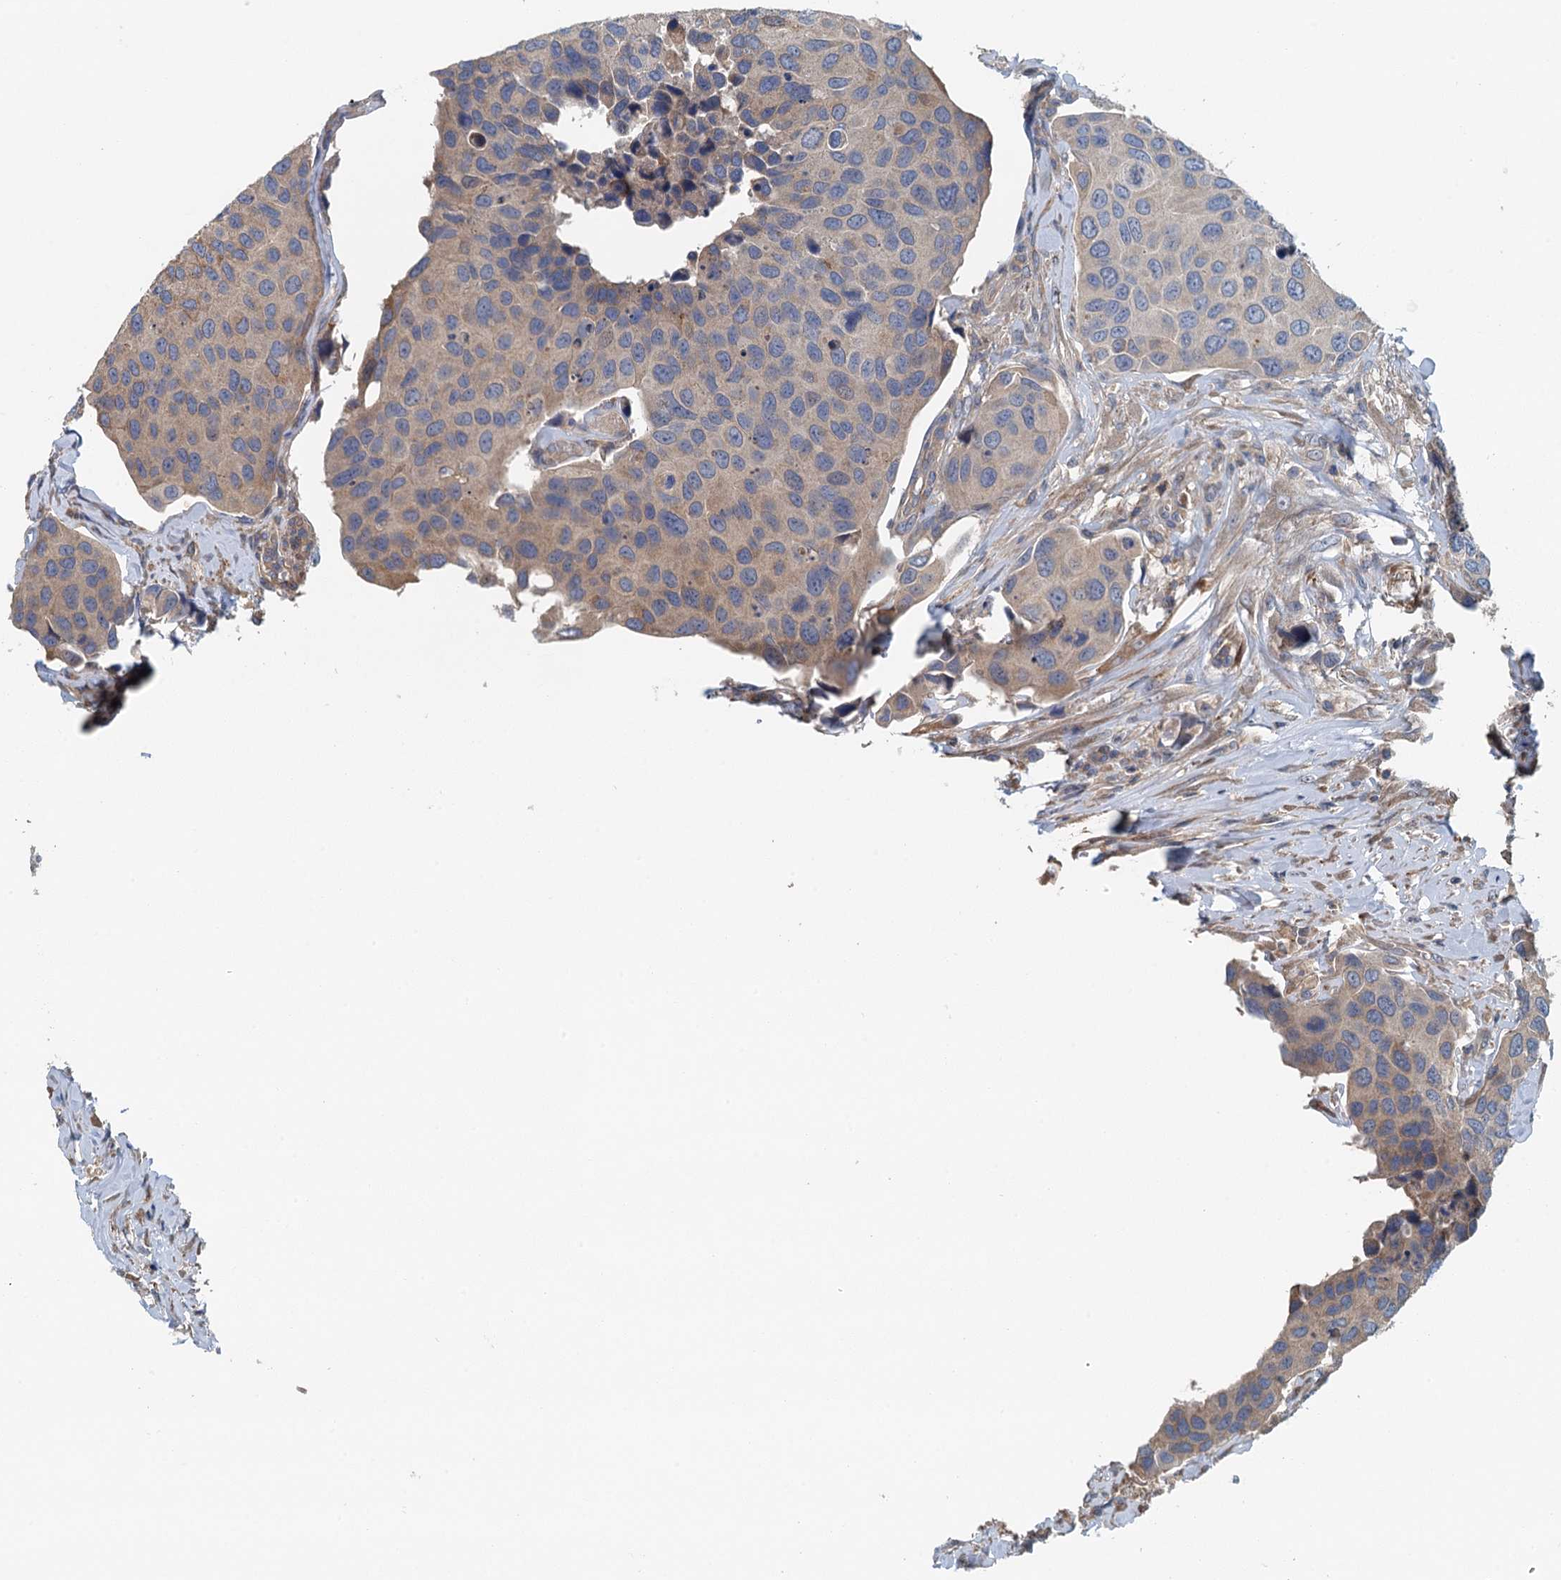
{"staining": {"intensity": "weak", "quantity": "<25%", "location": "cytoplasmic/membranous"}, "tissue": "urothelial cancer", "cell_type": "Tumor cells", "image_type": "cancer", "snomed": [{"axis": "morphology", "description": "Urothelial carcinoma, High grade"}, {"axis": "topography", "description": "Urinary bladder"}], "caption": "Immunohistochemistry (IHC) micrograph of human urothelial cancer stained for a protein (brown), which reveals no expression in tumor cells.", "gene": "PPP1R14D", "patient": {"sex": "male", "age": 74}}